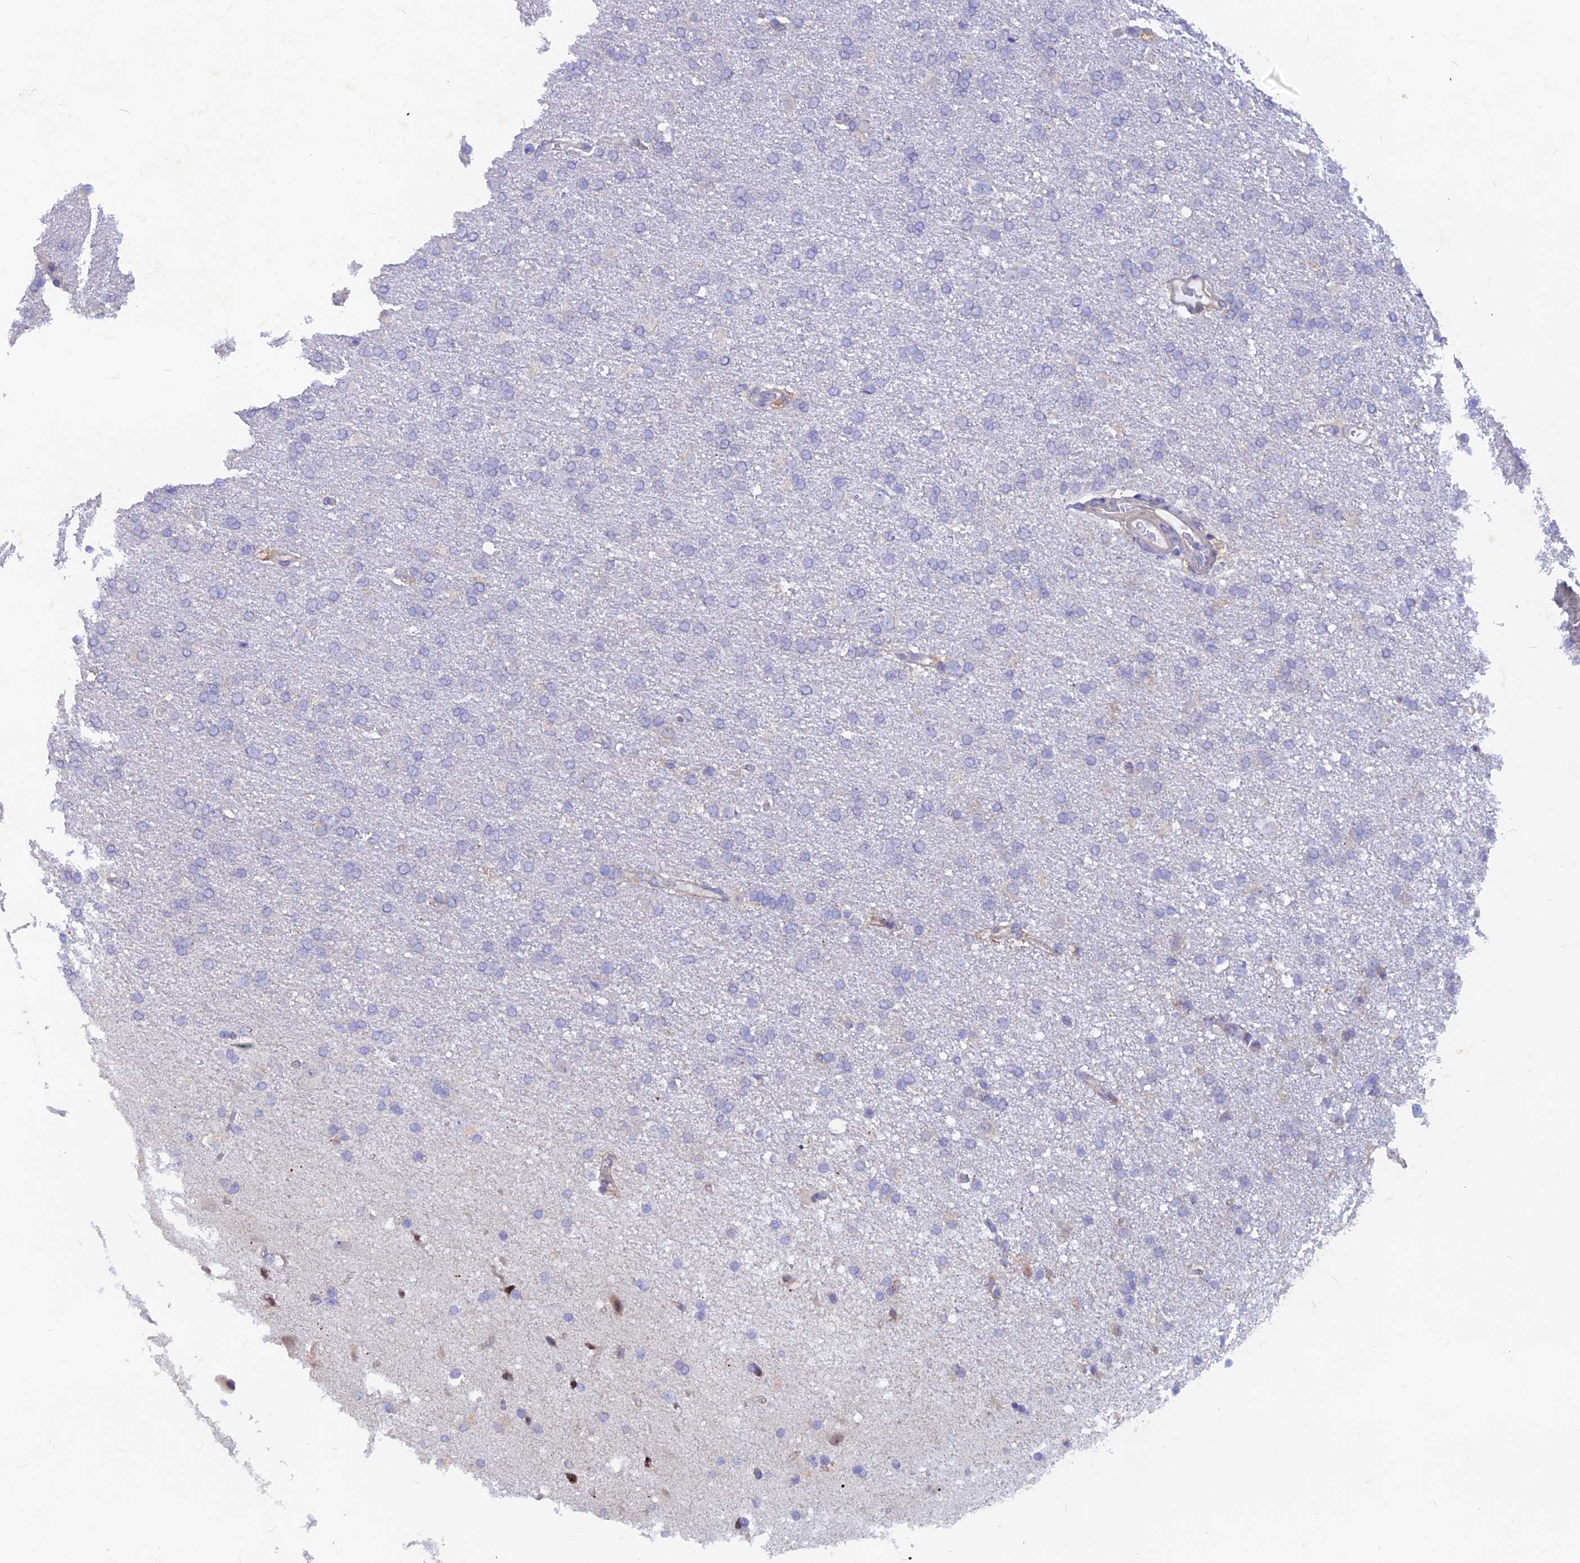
{"staining": {"intensity": "negative", "quantity": "none", "location": "none"}, "tissue": "glioma", "cell_type": "Tumor cells", "image_type": "cancer", "snomed": [{"axis": "morphology", "description": "Glioma, malignant, High grade"}, {"axis": "topography", "description": "Brain"}], "caption": "There is no significant positivity in tumor cells of malignant high-grade glioma.", "gene": "DNAJC16", "patient": {"sex": "male", "age": 72}}